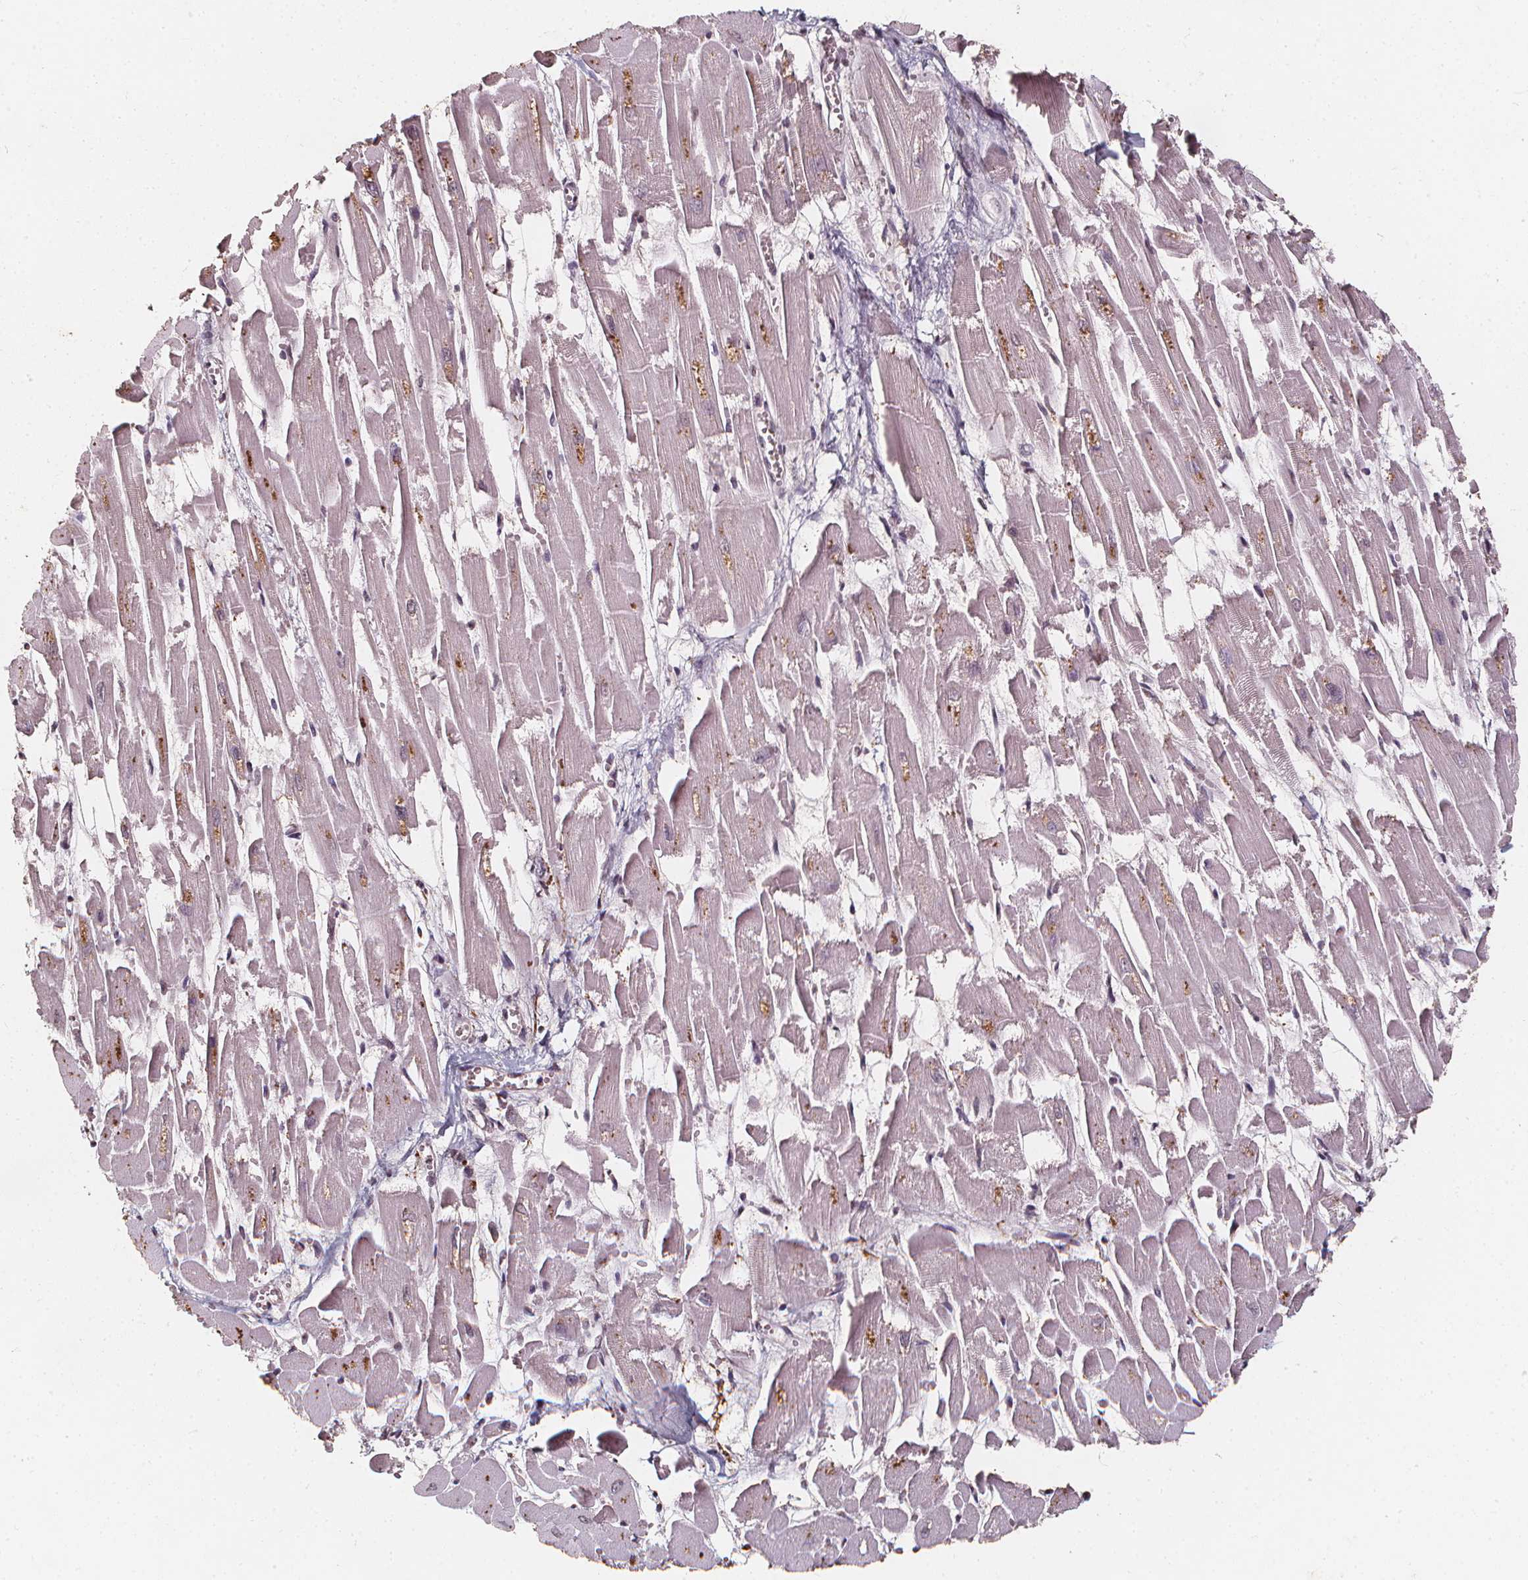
{"staining": {"intensity": "moderate", "quantity": "25%-75%", "location": "cytoplasmic/membranous,nuclear"}, "tissue": "heart muscle", "cell_type": "Cardiomyocytes", "image_type": "normal", "snomed": [{"axis": "morphology", "description": "Normal tissue, NOS"}, {"axis": "topography", "description": "Heart"}], "caption": "Heart muscle stained with a brown dye exhibits moderate cytoplasmic/membranous,nuclear positive positivity in about 25%-75% of cardiomyocytes.", "gene": "SMN1", "patient": {"sex": "female", "age": 52}}